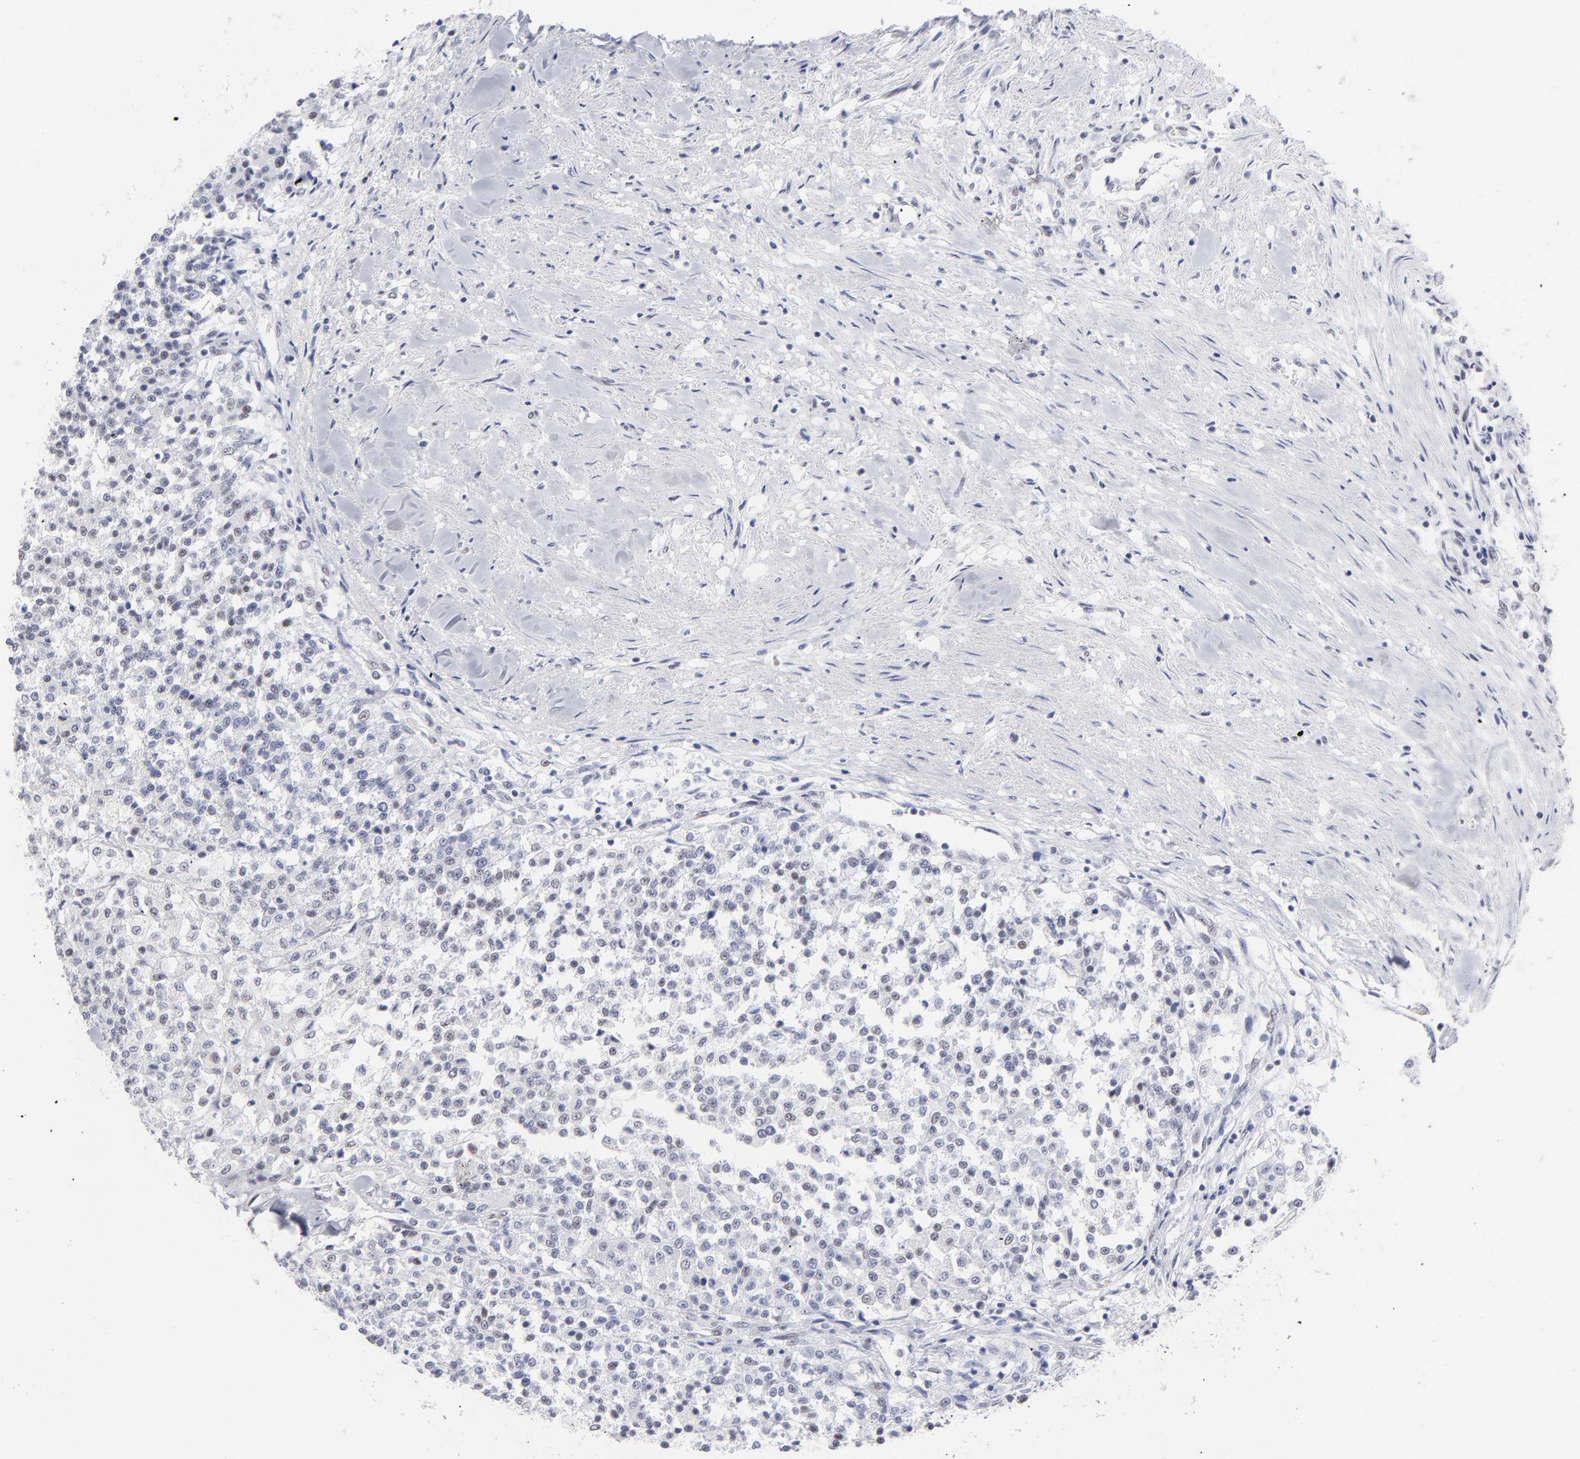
{"staining": {"intensity": "weak", "quantity": "<25%", "location": "nuclear"}, "tissue": "testis cancer", "cell_type": "Tumor cells", "image_type": "cancer", "snomed": [{"axis": "morphology", "description": "Seminoma, NOS"}, {"axis": "topography", "description": "Testis"}], "caption": "The immunohistochemistry histopathology image has no significant staining in tumor cells of testis seminoma tissue.", "gene": "SNRPB", "patient": {"sex": "male", "age": 59}}